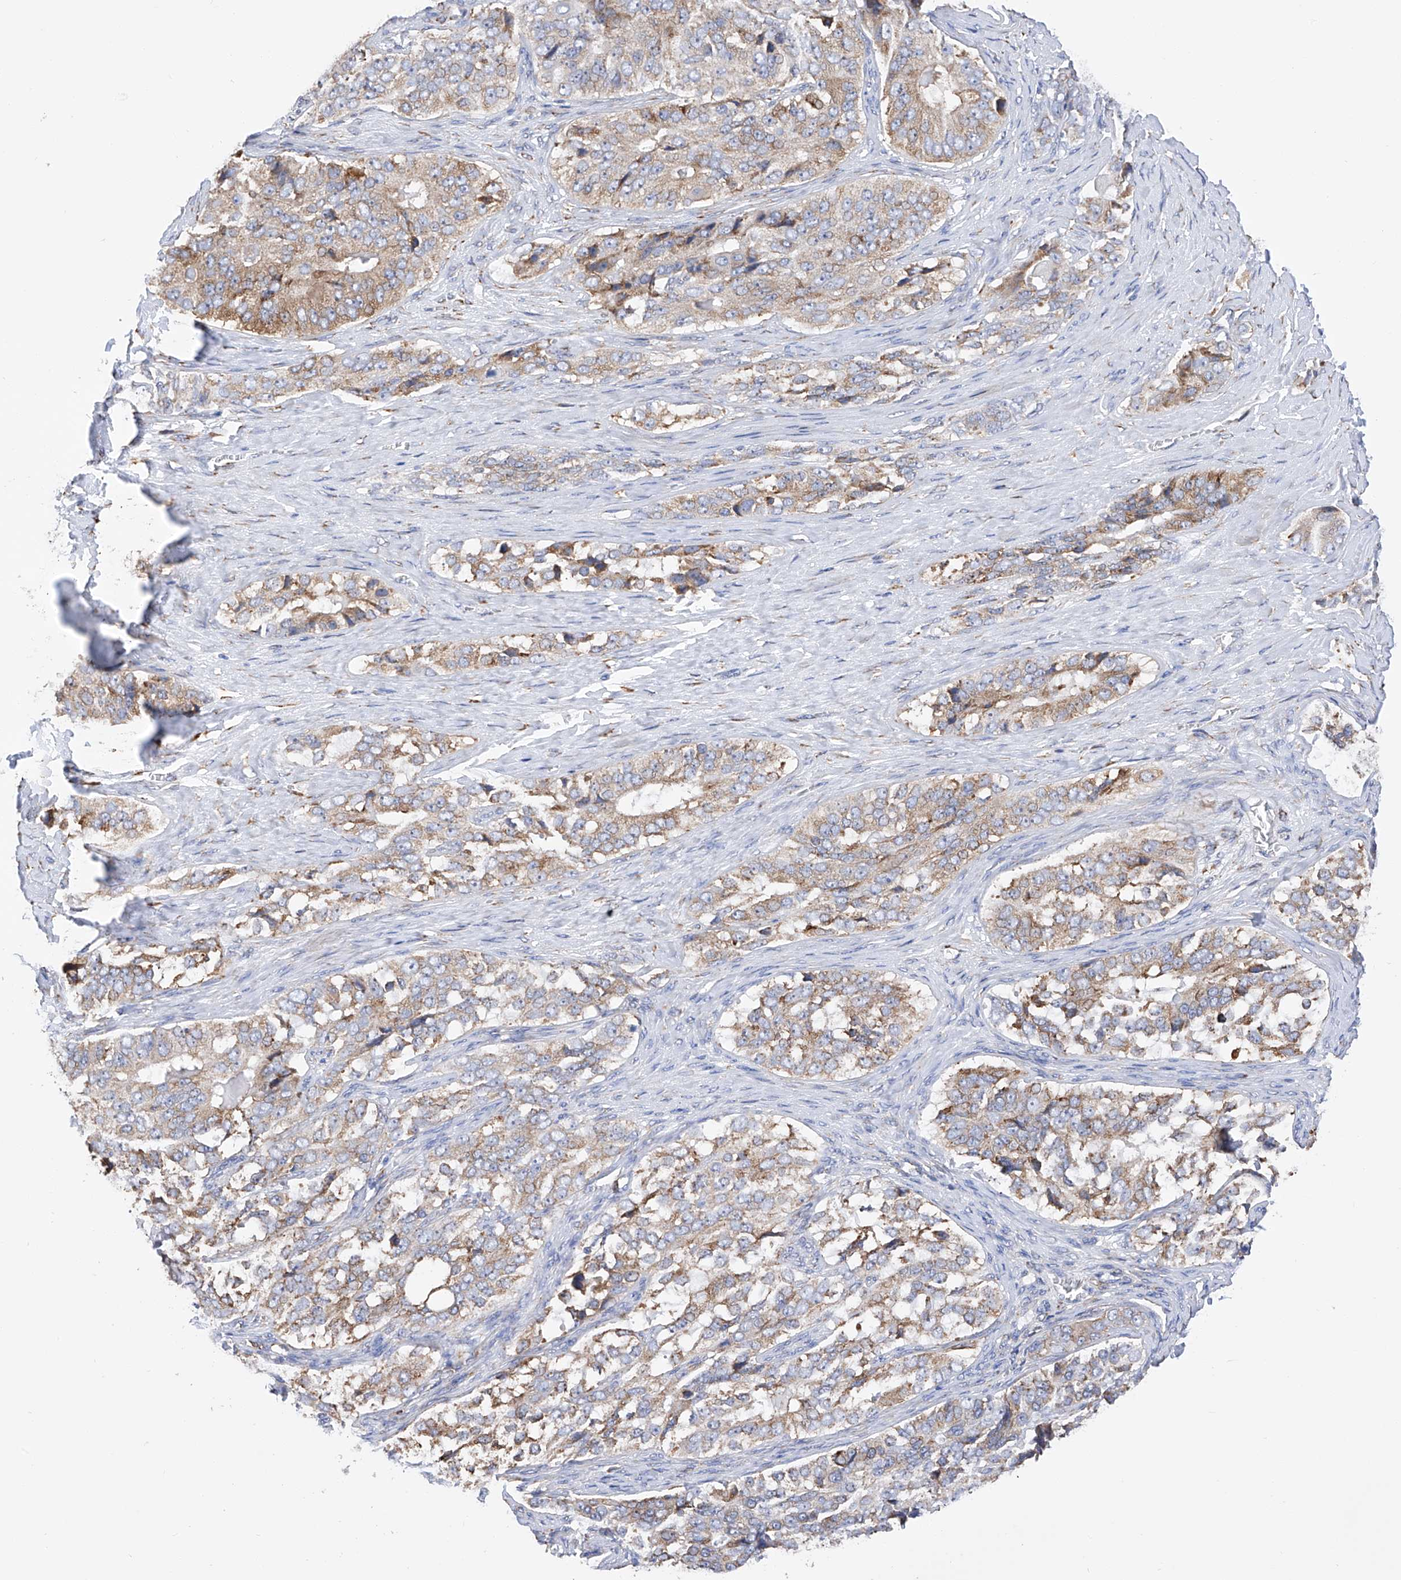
{"staining": {"intensity": "weak", "quantity": ">75%", "location": "cytoplasmic/membranous"}, "tissue": "ovarian cancer", "cell_type": "Tumor cells", "image_type": "cancer", "snomed": [{"axis": "morphology", "description": "Carcinoma, endometroid"}, {"axis": "topography", "description": "Ovary"}], "caption": "A brown stain shows weak cytoplasmic/membranous expression of a protein in endometroid carcinoma (ovarian) tumor cells.", "gene": "PDIA5", "patient": {"sex": "female", "age": 51}}